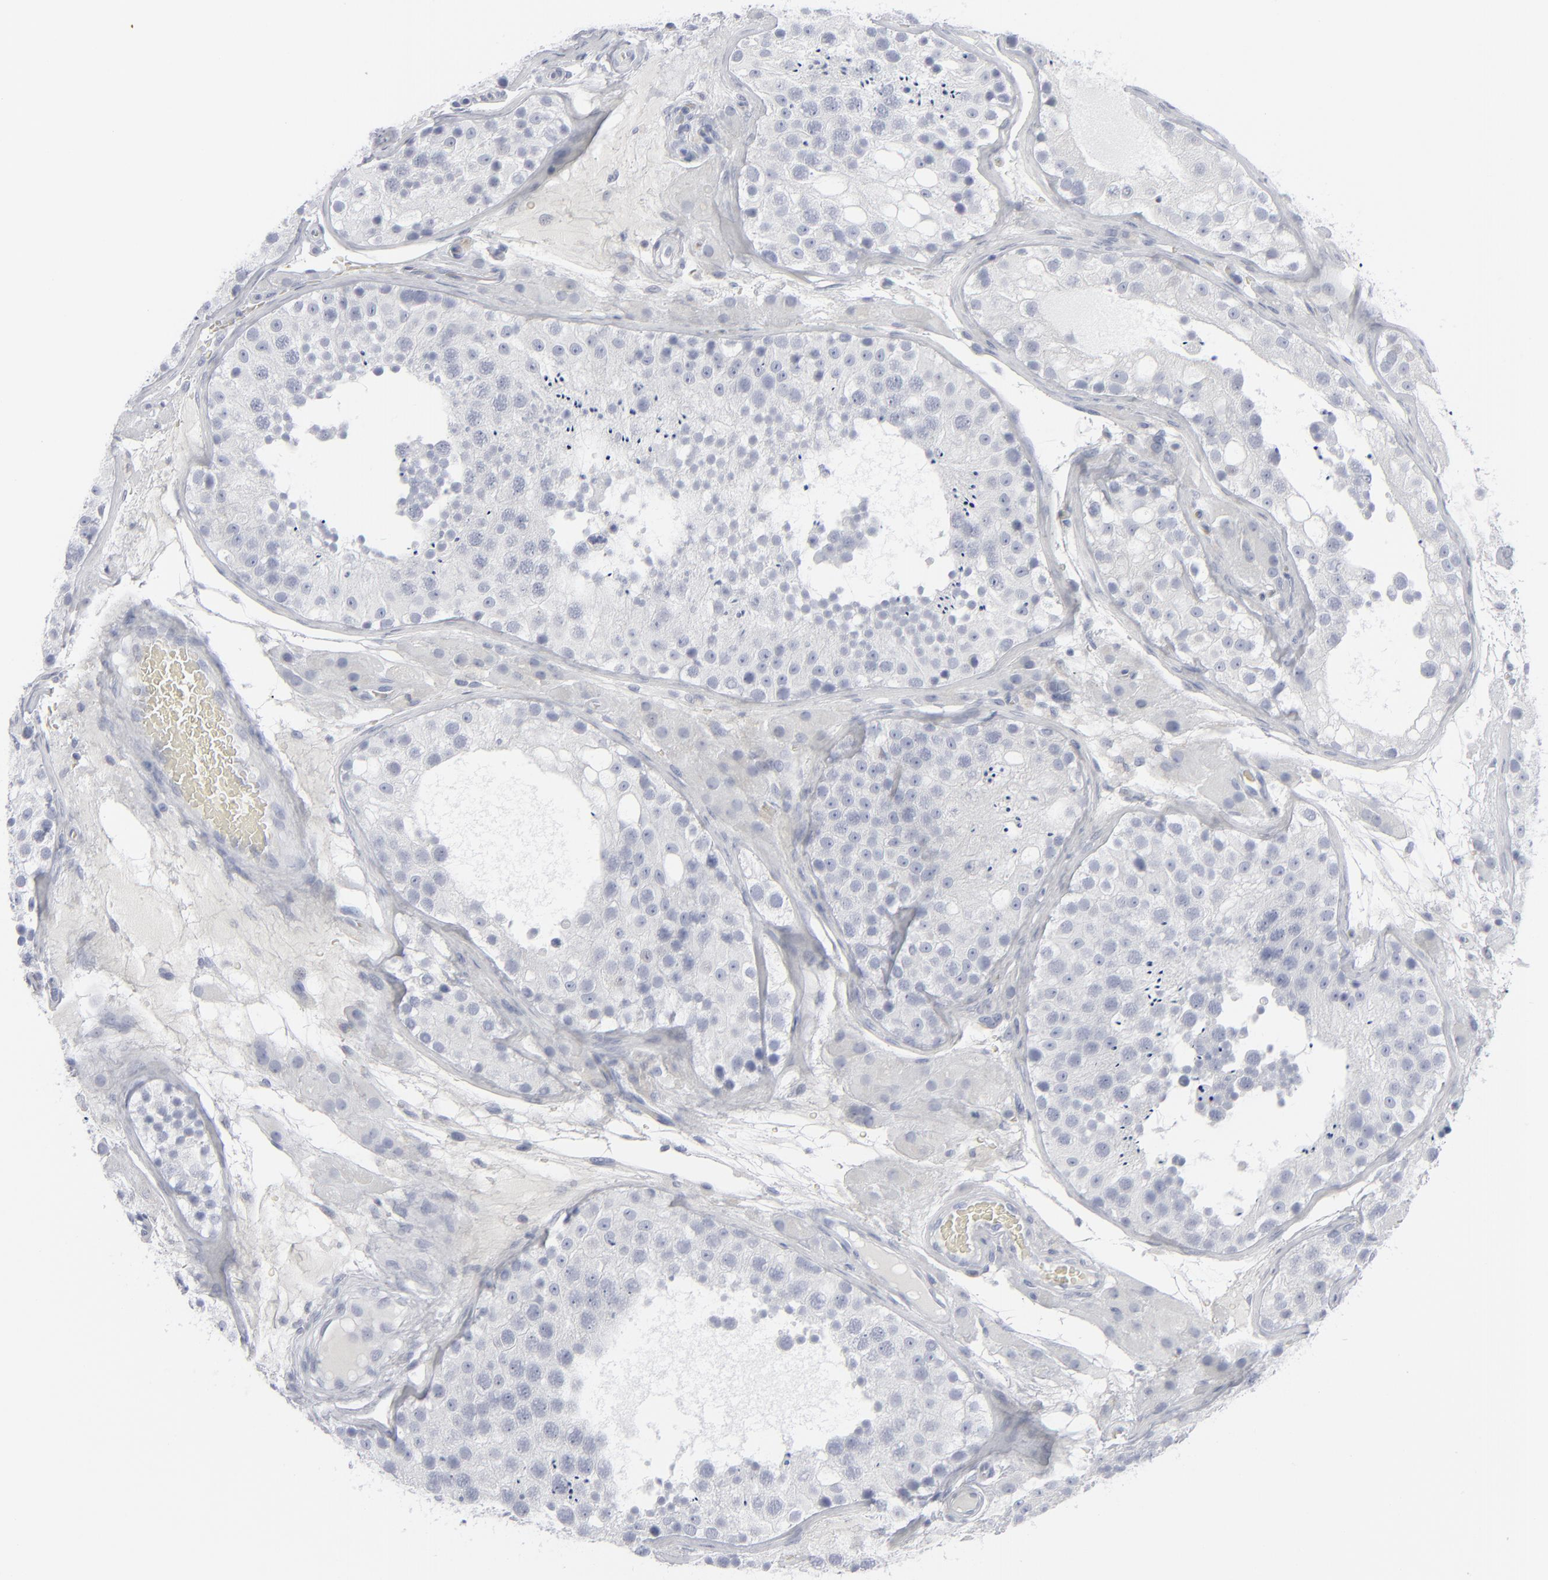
{"staining": {"intensity": "negative", "quantity": "none", "location": "none"}, "tissue": "testis", "cell_type": "Cells in seminiferous ducts", "image_type": "normal", "snomed": [{"axis": "morphology", "description": "Normal tissue, NOS"}, {"axis": "topography", "description": "Testis"}], "caption": "This is an IHC photomicrograph of benign human testis. There is no staining in cells in seminiferous ducts.", "gene": "MSLN", "patient": {"sex": "male", "age": 26}}